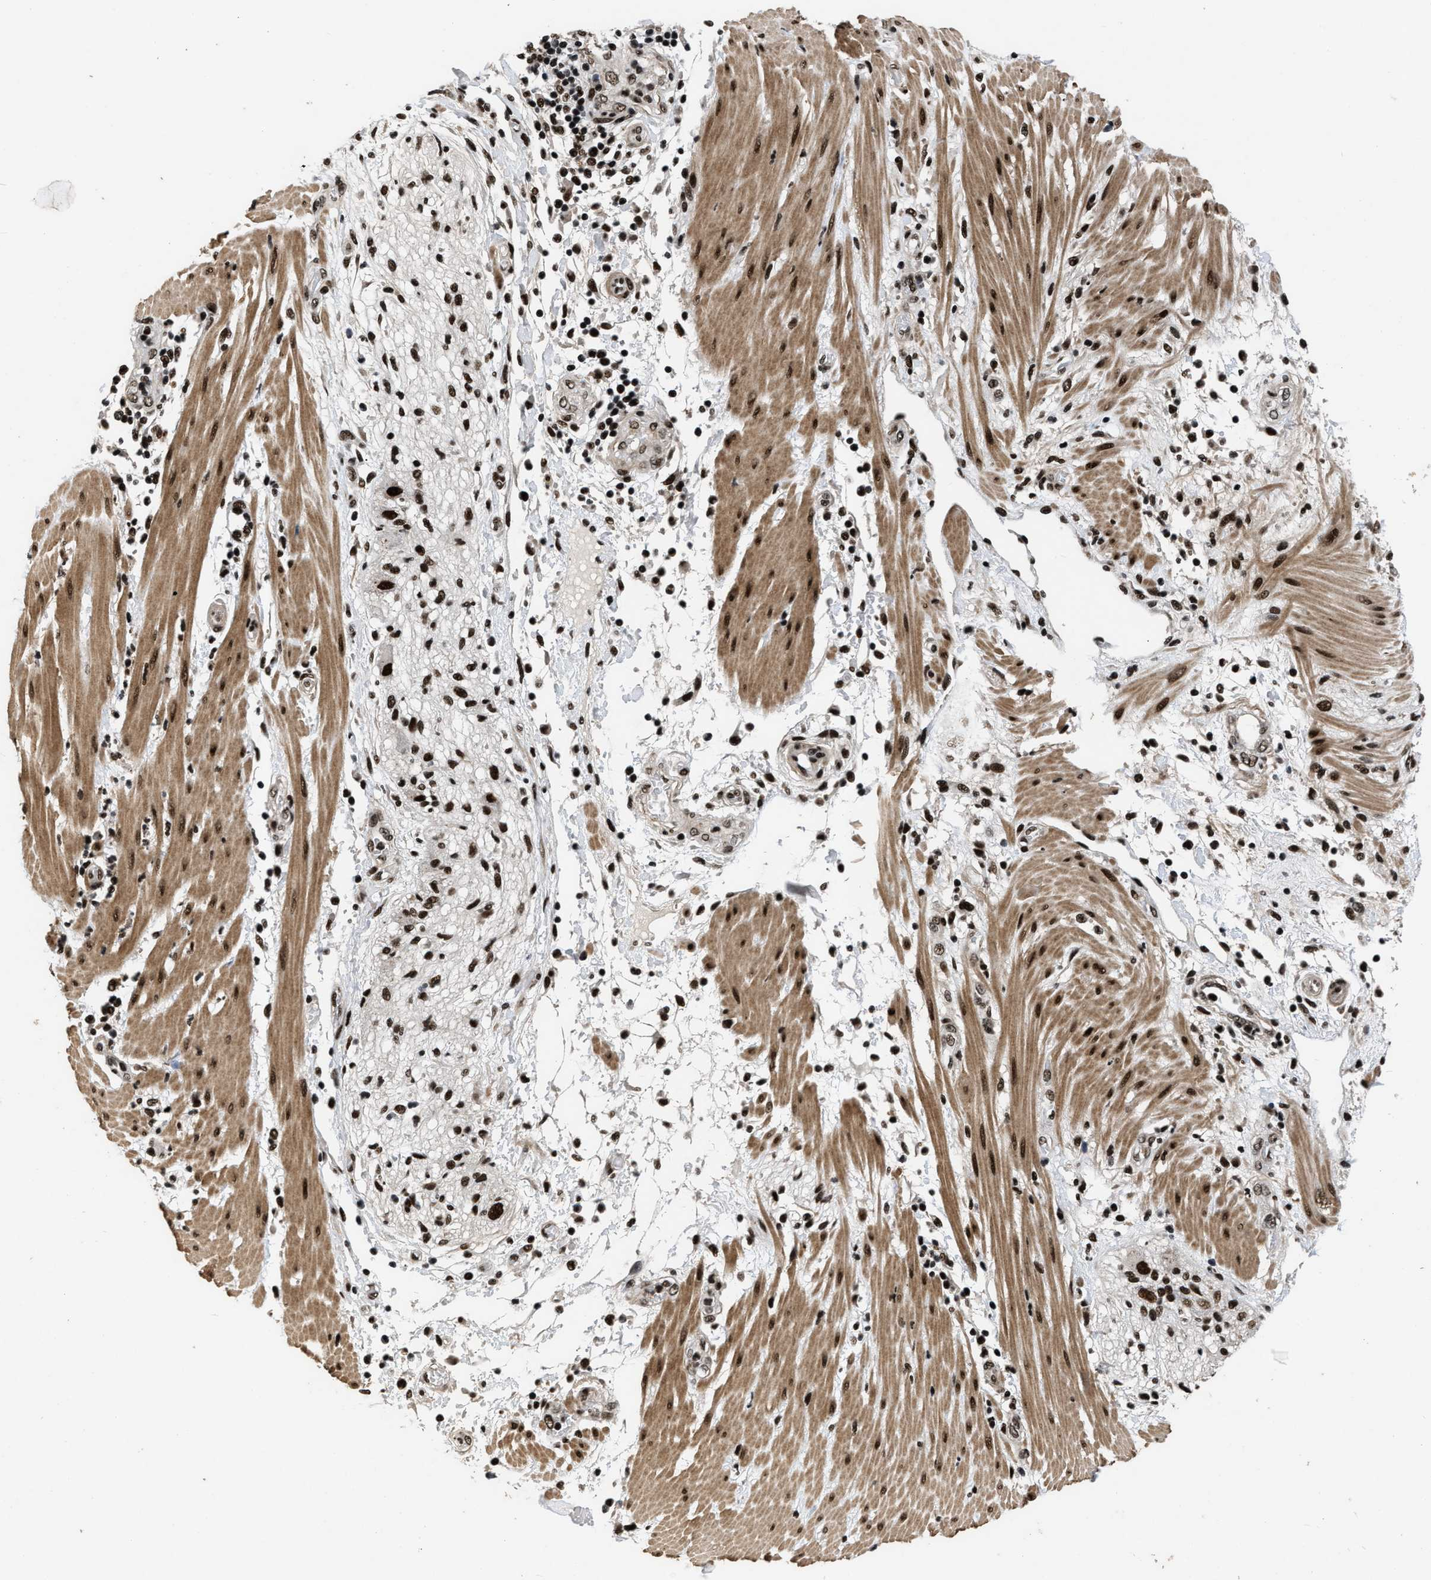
{"staining": {"intensity": "strong", "quantity": ">75%", "location": "nuclear"}, "tissue": "pancreatic cancer", "cell_type": "Tumor cells", "image_type": "cancer", "snomed": [{"axis": "morphology", "description": "Adenocarcinoma, NOS"}, {"axis": "topography", "description": "Pancreas"}], "caption": "IHC (DAB (3,3'-diaminobenzidine)) staining of human pancreatic adenocarcinoma demonstrates strong nuclear protein staining in approximately >75% of tumor cells. The staining is performed using DAB brown chromogen to label protein expression. The nuclei are counter-stained blue using hematoxylin.", "gene": "SMARCB1", "patient": {"sex": "female", "age": 71}}